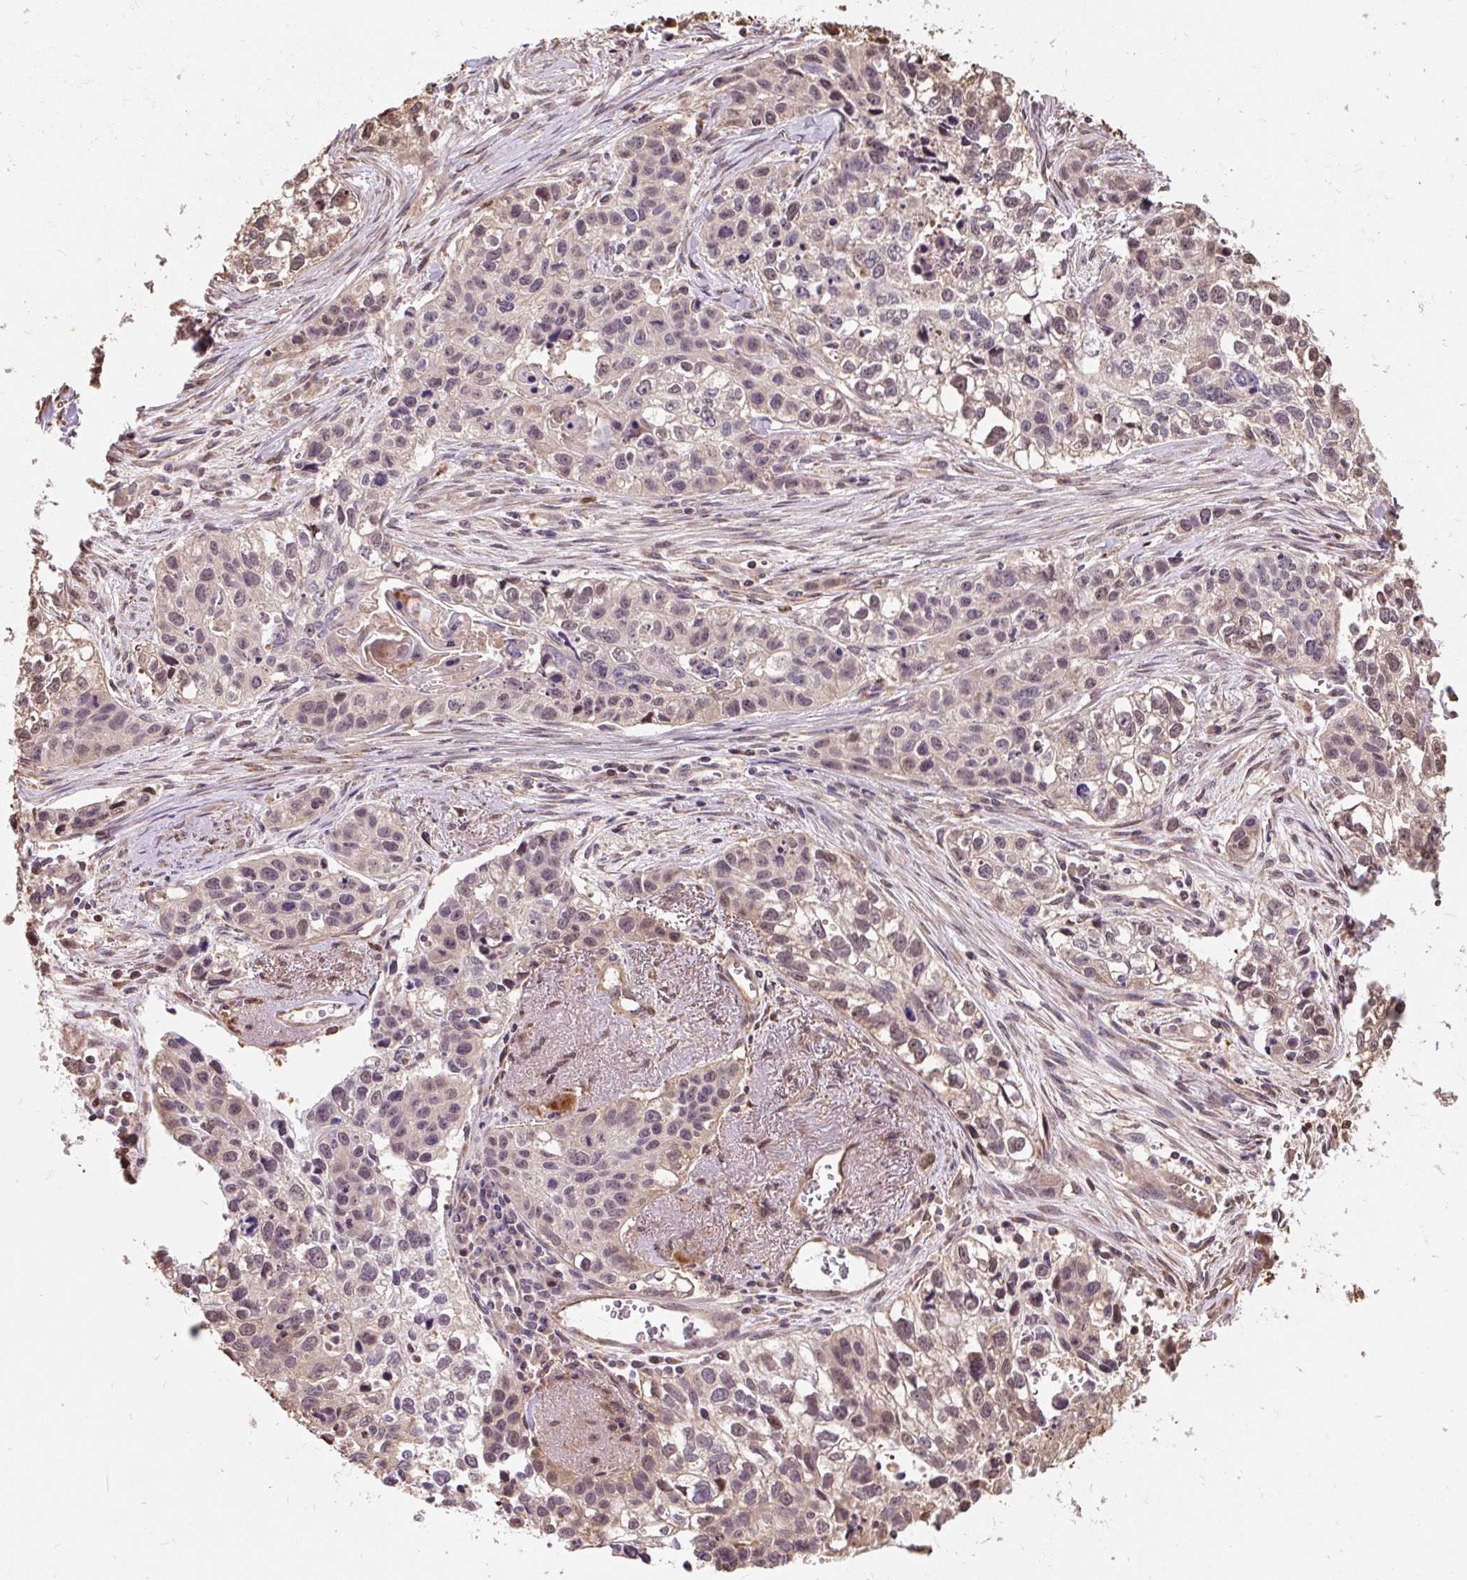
{"staining": {"intensity": "weak", "quantity": "25%-75%", "location": "nuclear"}, "tissue": "lung cancer", "cell_type": "Tumor cells", "image_type": "cancer", "snomed": [{"axis": "morphology", "description": "Squamous cell carcinoma, NOS"}, {"axis": "topography", "description": "Lung"}], "caption": "A brown stain shows weak nuclear expression of a protein in squamous cell carcinoma (lung) tumor cells.", "gene": "PUS7L", "patient": {"sex": "male", "age": 74}}